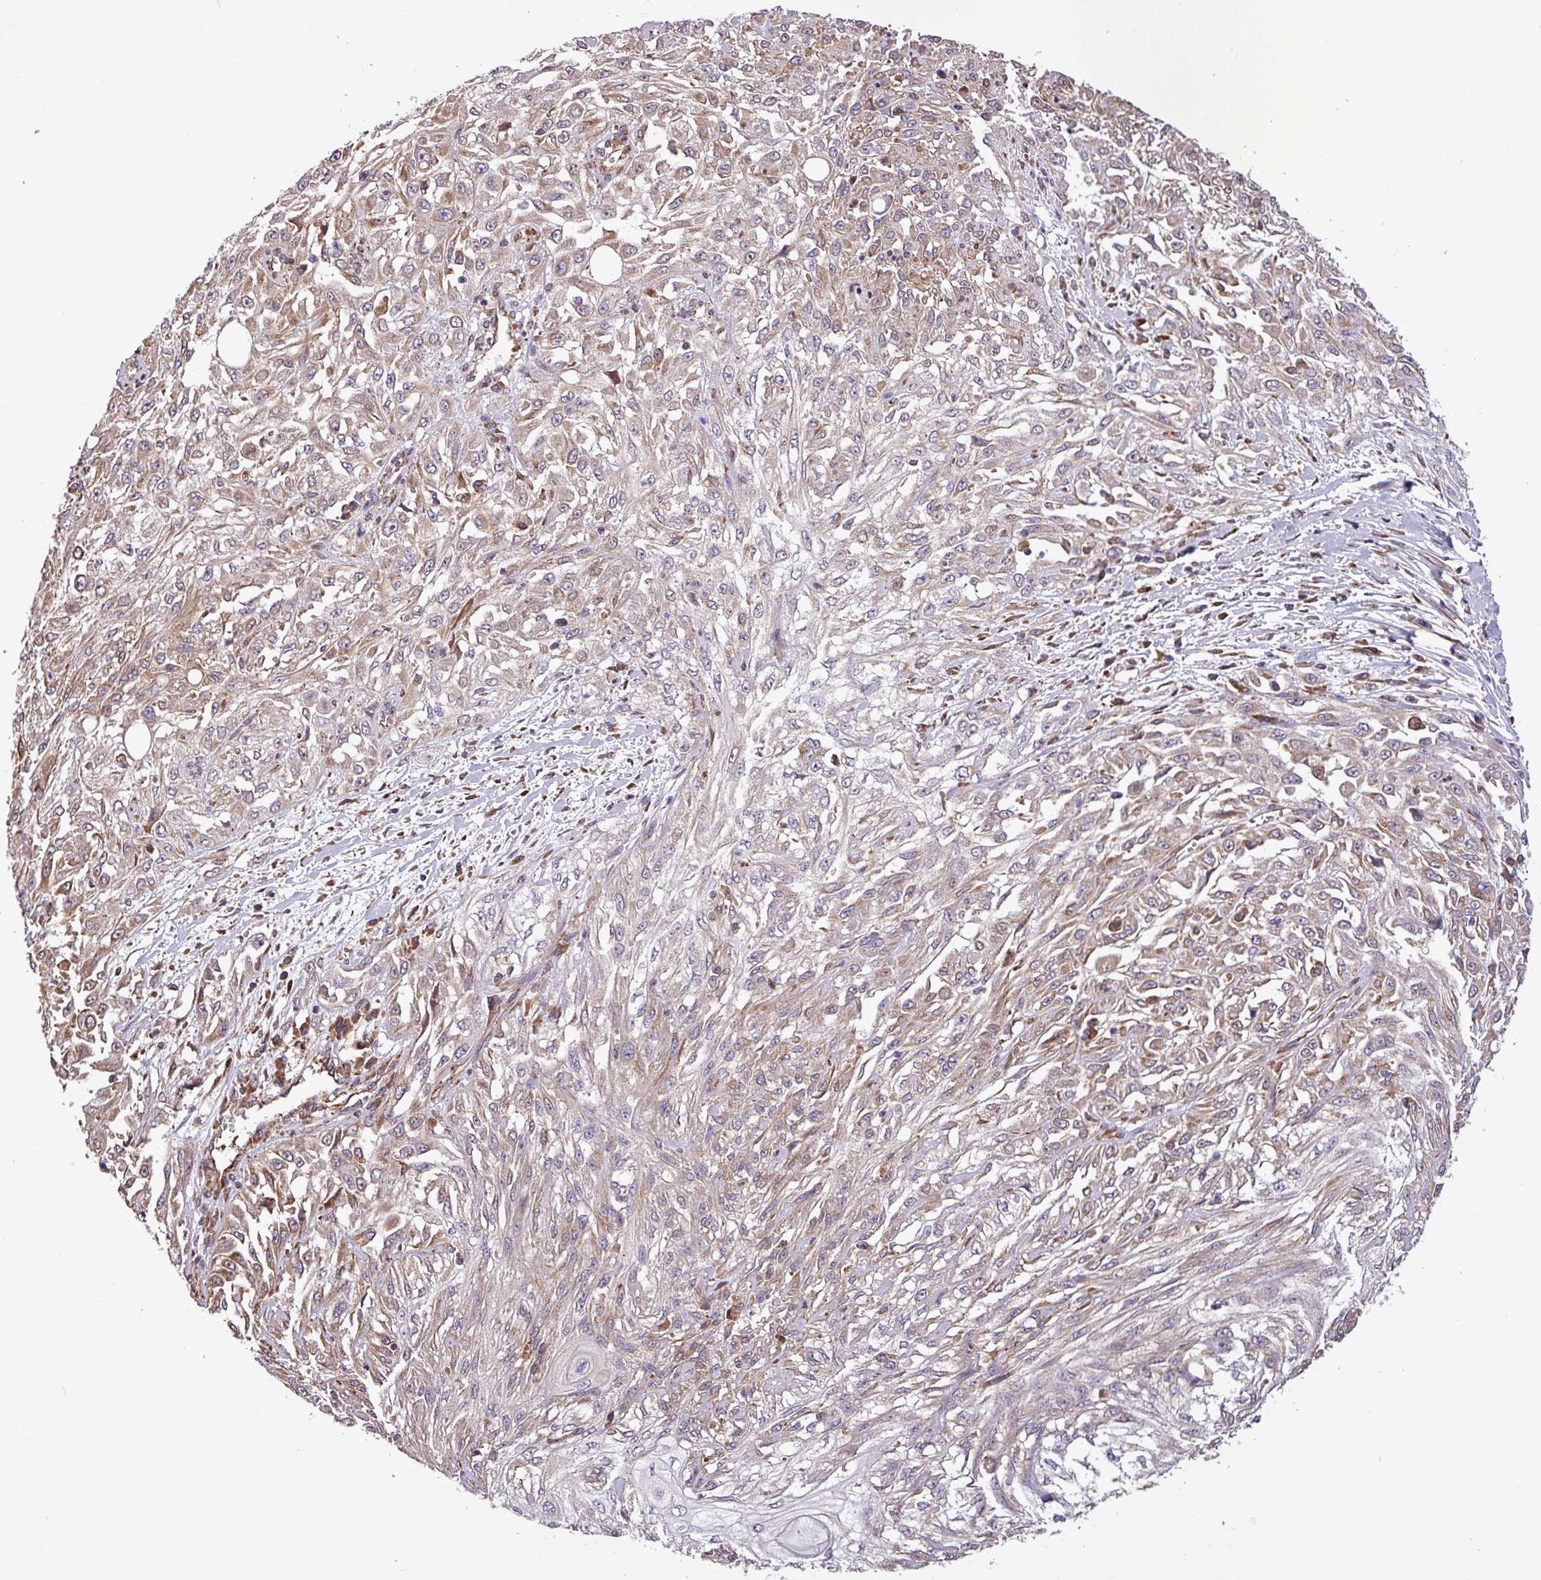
{"staining": {"intensity": "moderate", "quantity": "25%-75%", "location": "cytoplasmic/membranous"}, "tissue": "skin cancer", "cell_type": "Tumor cells", "image_type": "cancer", "snomed": [{"axis": "morphology", "description": "Squamous cell carcinoma, NOS"}, {"axis": "morphology", "description": "Squamous cell carcinoma, metastatic, NOS"}, {"axis": "topography", "description": "Skin"}, {"axis": "topography", "description": "Lymph node"}], "caption": "Skin cancer (metastatic squamous cell carcinoma) stained with a brown dye exhibits moderate cytoplasmic/membranous positive expression in approximately 25%-75% of tumor cells.", "gene": "MEGF6", "patient": {"sex": "male", "age": 75}}